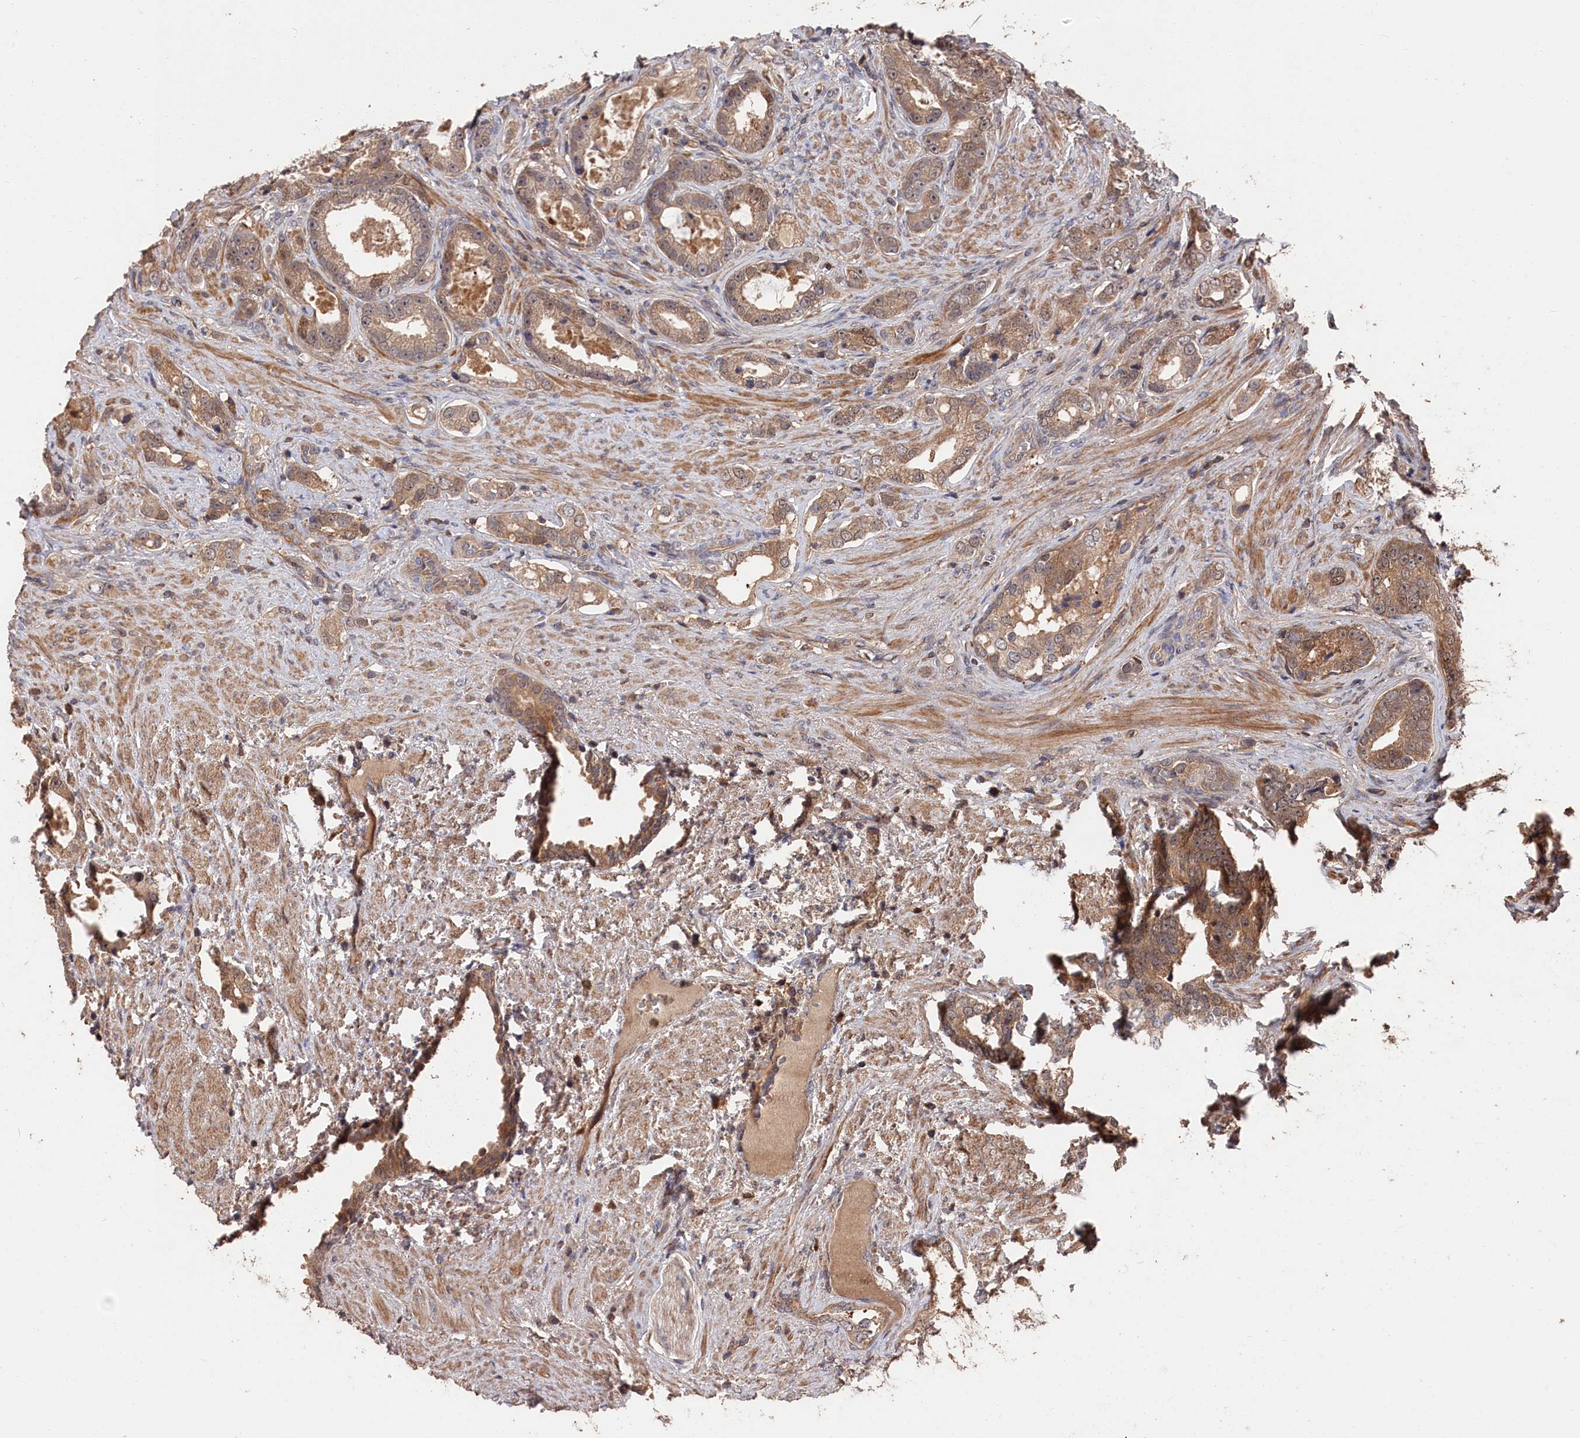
{"staining": {"intensity": "weak", "quantity": "25%-75%", "location": "cytoplasmic/membranous"}, "tissue": "prostate cancer", "cell_type": "Tumor cells", "image_type": "cancer", "snomed": [{"axis": "morphology", "description": "Adenocarcinoma, High grade"}, {"axis": "topography", "description": "Prostate"}], "caption": "Brown immunohistochemical staining in human high-grade adenocarcinoma (prostate) displays weak cytoplasmic/membranous staining in approximately 25%-75% of tumor cells.", "gene": "RMI2", "patient": {"sex": "male", "age": 67}}